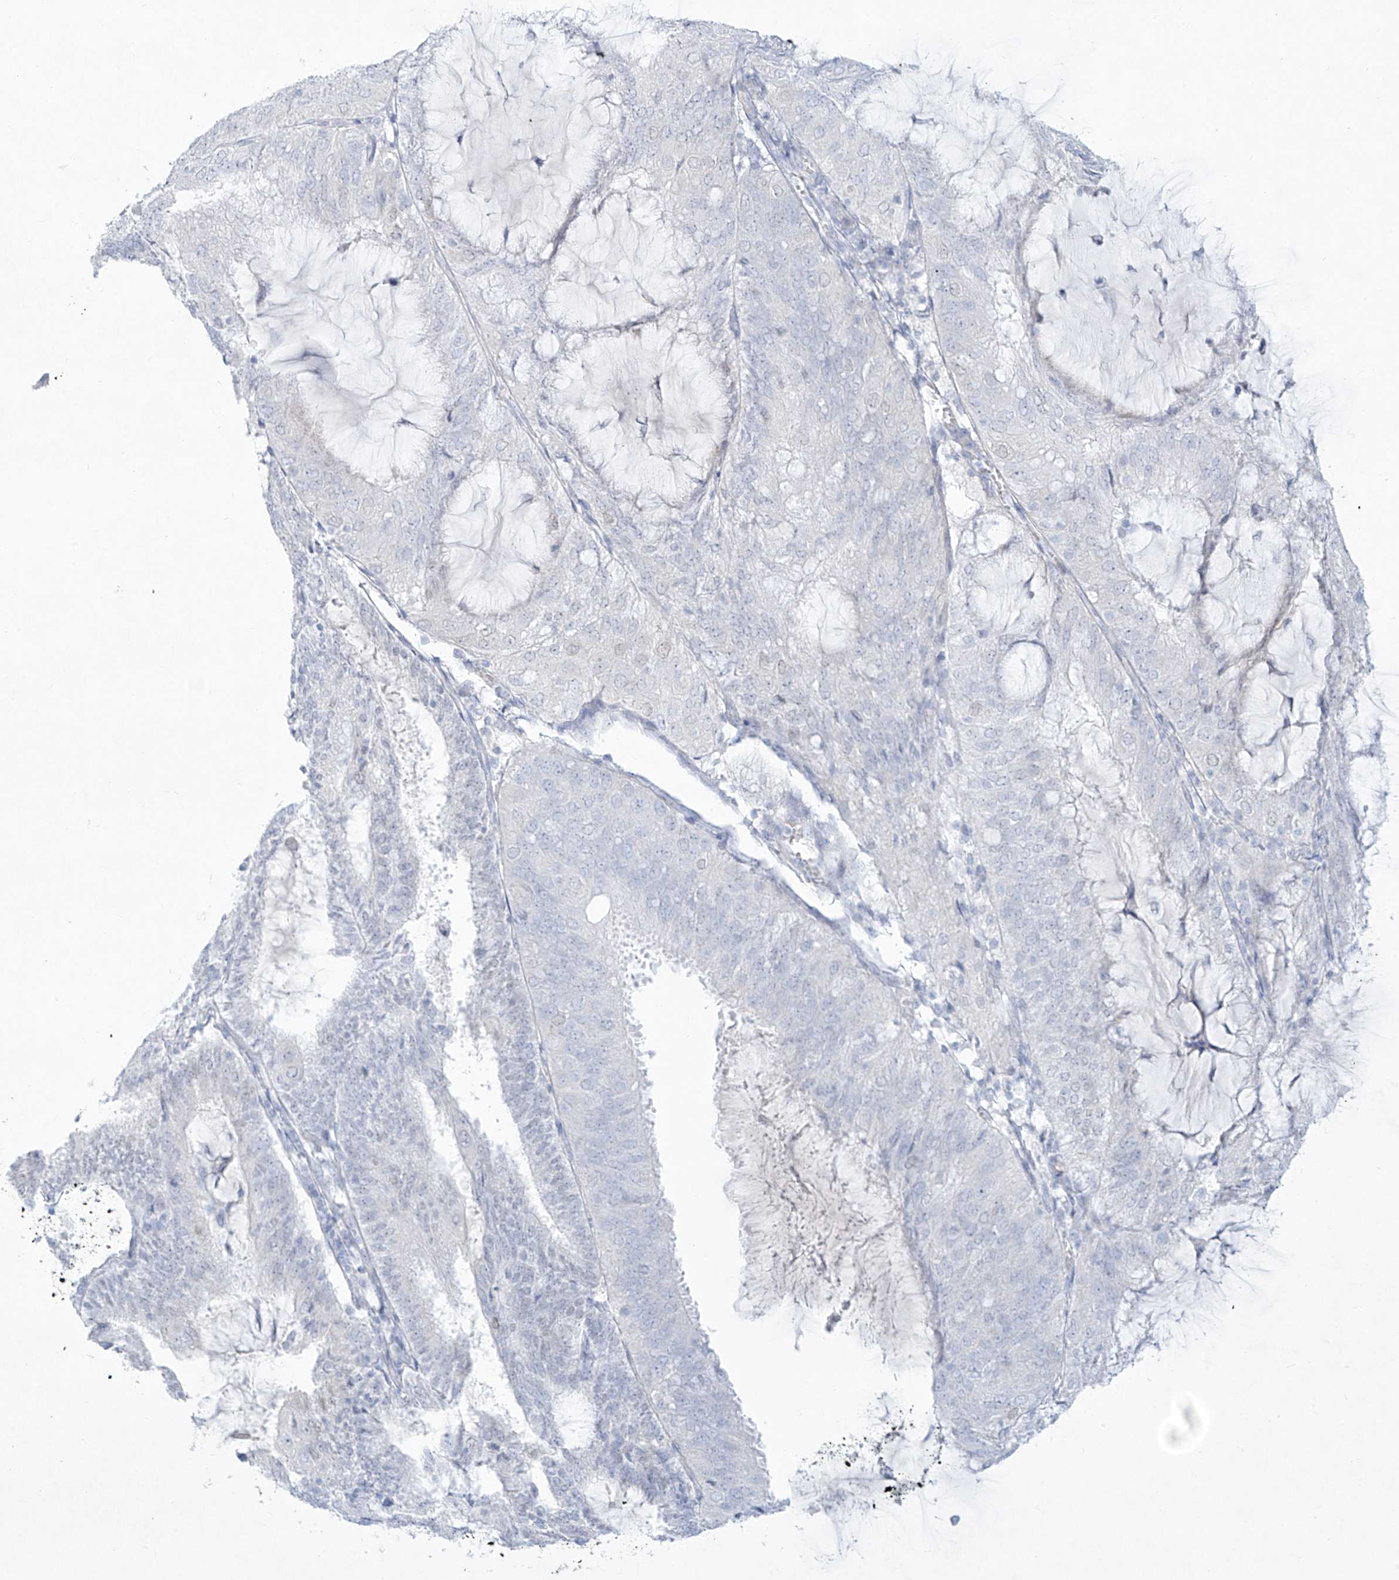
{"staining": {"intensity": "negative", "quantity": "none", "location": "none"}, "tissue": "endometrial cancer", "cell_type": "Tumor cells", "image_type": "cancer", "snomed": [{"axis": "morphology", "description": "Adenocarcinoma, NOS"}, {"axis": "topography", "description": "Endometrium"}], "caption": "Human endometrial cancer (adenocarcinoma) stained for a protein using IHC shows no staining in tumor cells.", "gene": "PAX6", "patient": {"sex": "female", "age": 81}}